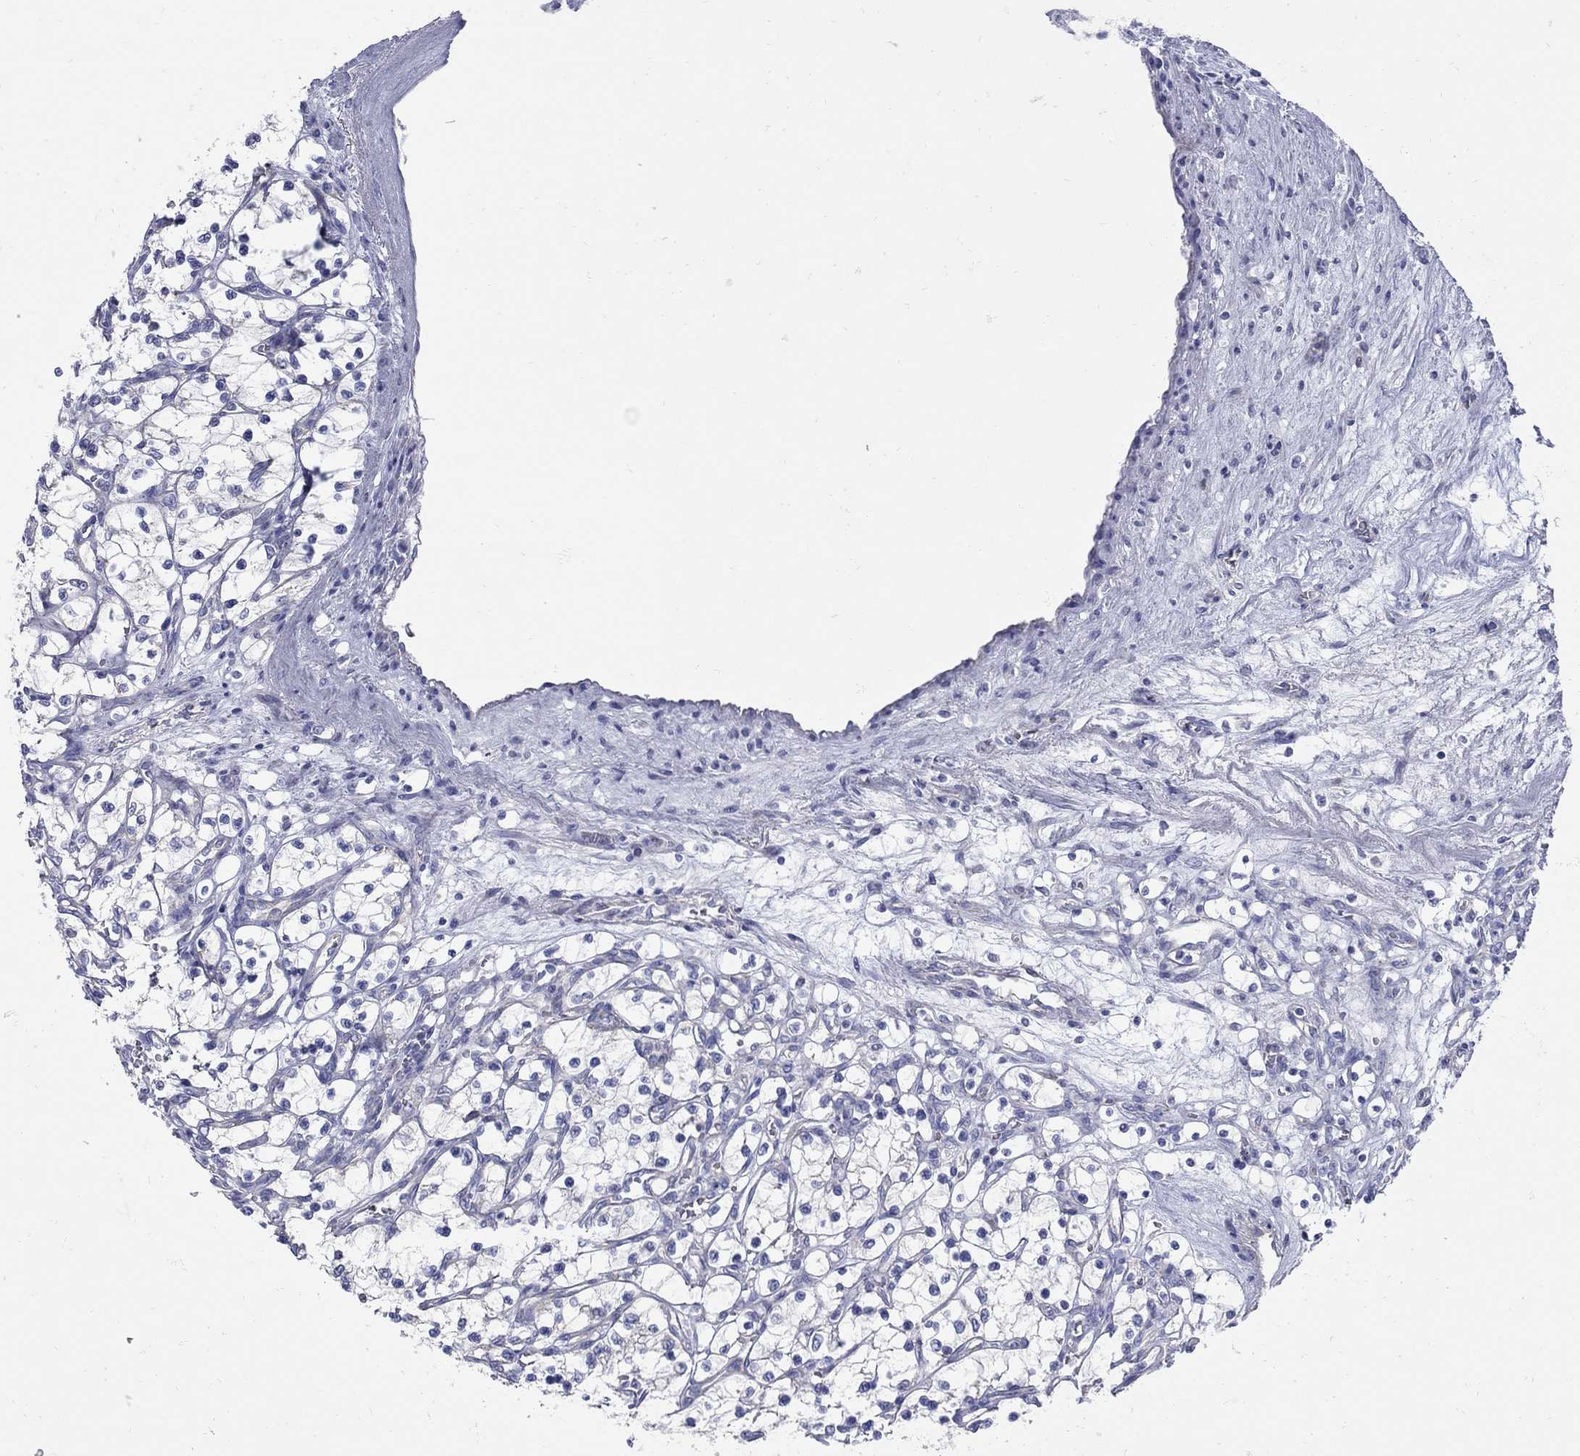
{"staining": {"intensity": "negative", "quantity": "none", "location": "none"}, "tissue": "renal cancer", "cell_type": "Tumor cells", "image_type": "cancer", "snomed": [{"axis": "morphology", "description": "Adenocarcinoma, NOS"}, {"axis": "topography", "description": "Kidney"}], "caption": "IHC of renal adenocarcinoma displays no staining in tumor cells.", "gene": "PDZD3", "patient": {"sex": "female", "age": 69}}